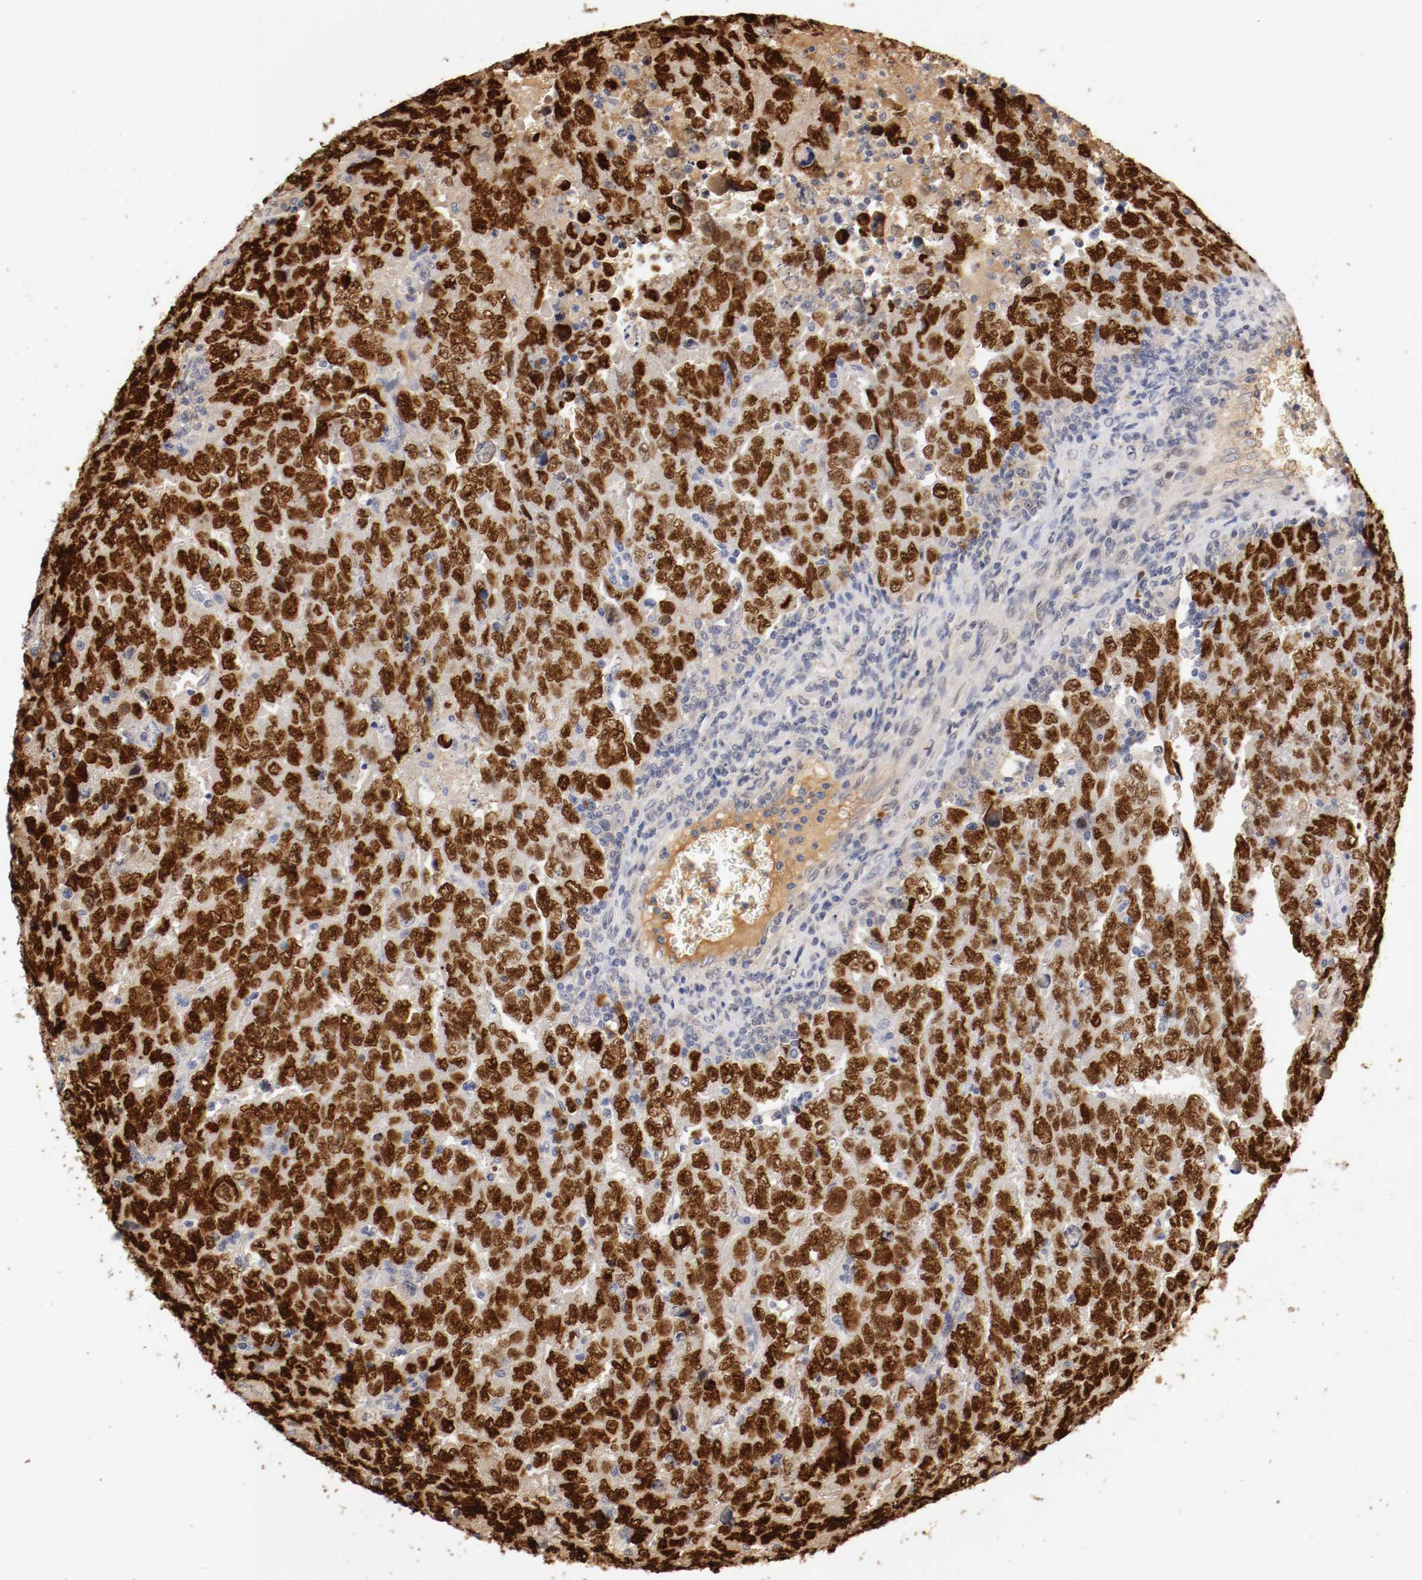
{"staining": {"intensity": "strong", "quantity": ">75%", "location": "nuclear"}, "tissue": "testis cancer", "cell_type": "Tumor cells", "image_type": "cancer", "snomed": [{"axis": "morphology", "description": "Carcinoma, Embryonal, NOS"}, {"axis": "topography", "description": "Testis"}], "caption": "Immunohistochemical staining of human testis cancer shows high levels of strong nuclear positivity in approximately >75% of tumor cells.", "gene": "DNMT3B", "patient": {"sex": "male", "age": 28}}